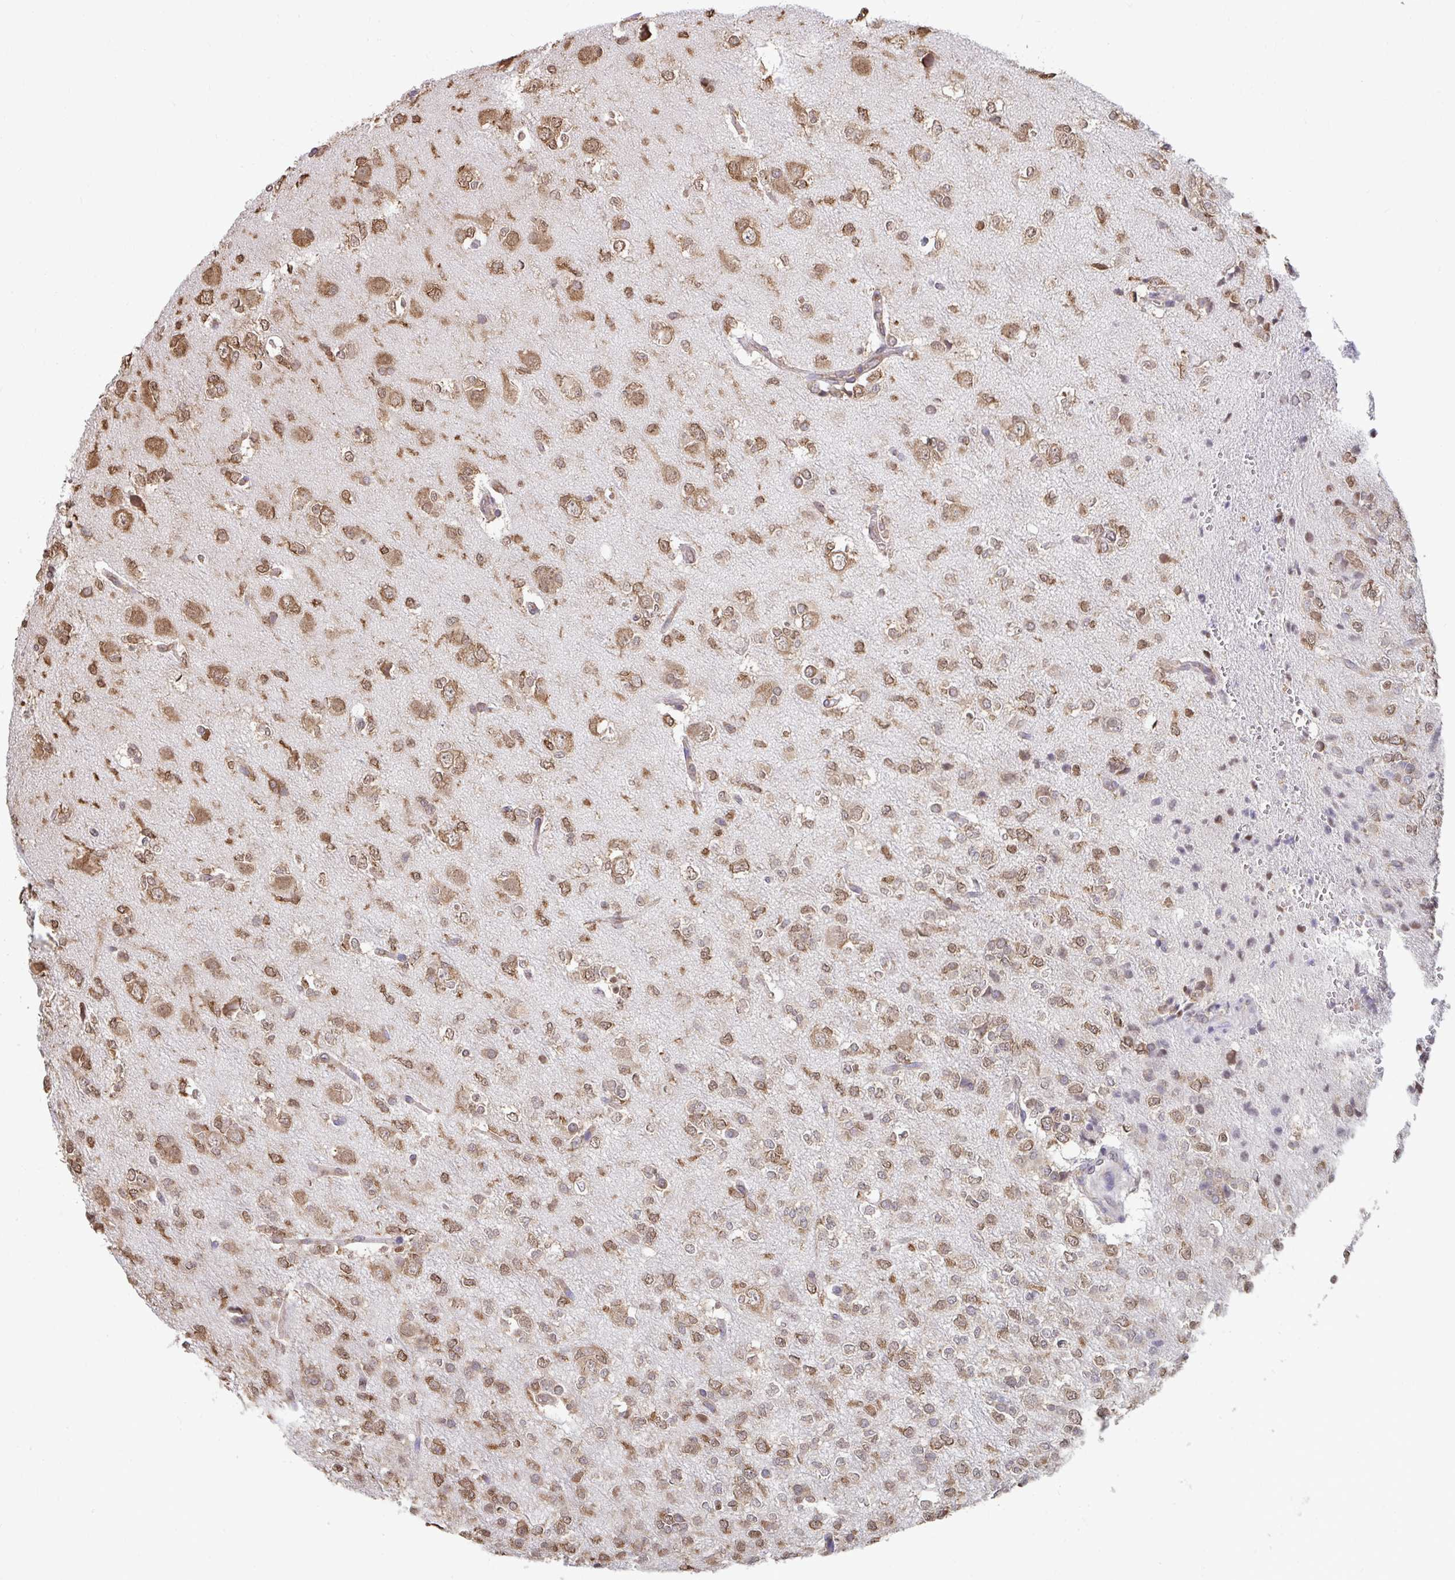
{"staining": {"intensity": "moderate", "quantity": ">75%", "location": "cytoplasmic/membranous"}, "tissue": "glioma", "cell_type": "Tumor cells", "image_type": "cancer", "snomed": [{"axis": "morphology", "description": "Glioma, malignant, Low grade"}, {"axis": "topography", "description": "Brain"}], "caption": "An IHC photomicrograph of tumor tissue is shown. Protein staining in brown highlights moderate cytoplasmic/membranous positivity in glioma within tumor cells.", "gene": "SYNCRIP", "patient": {"sex": "female", "age": 33}}